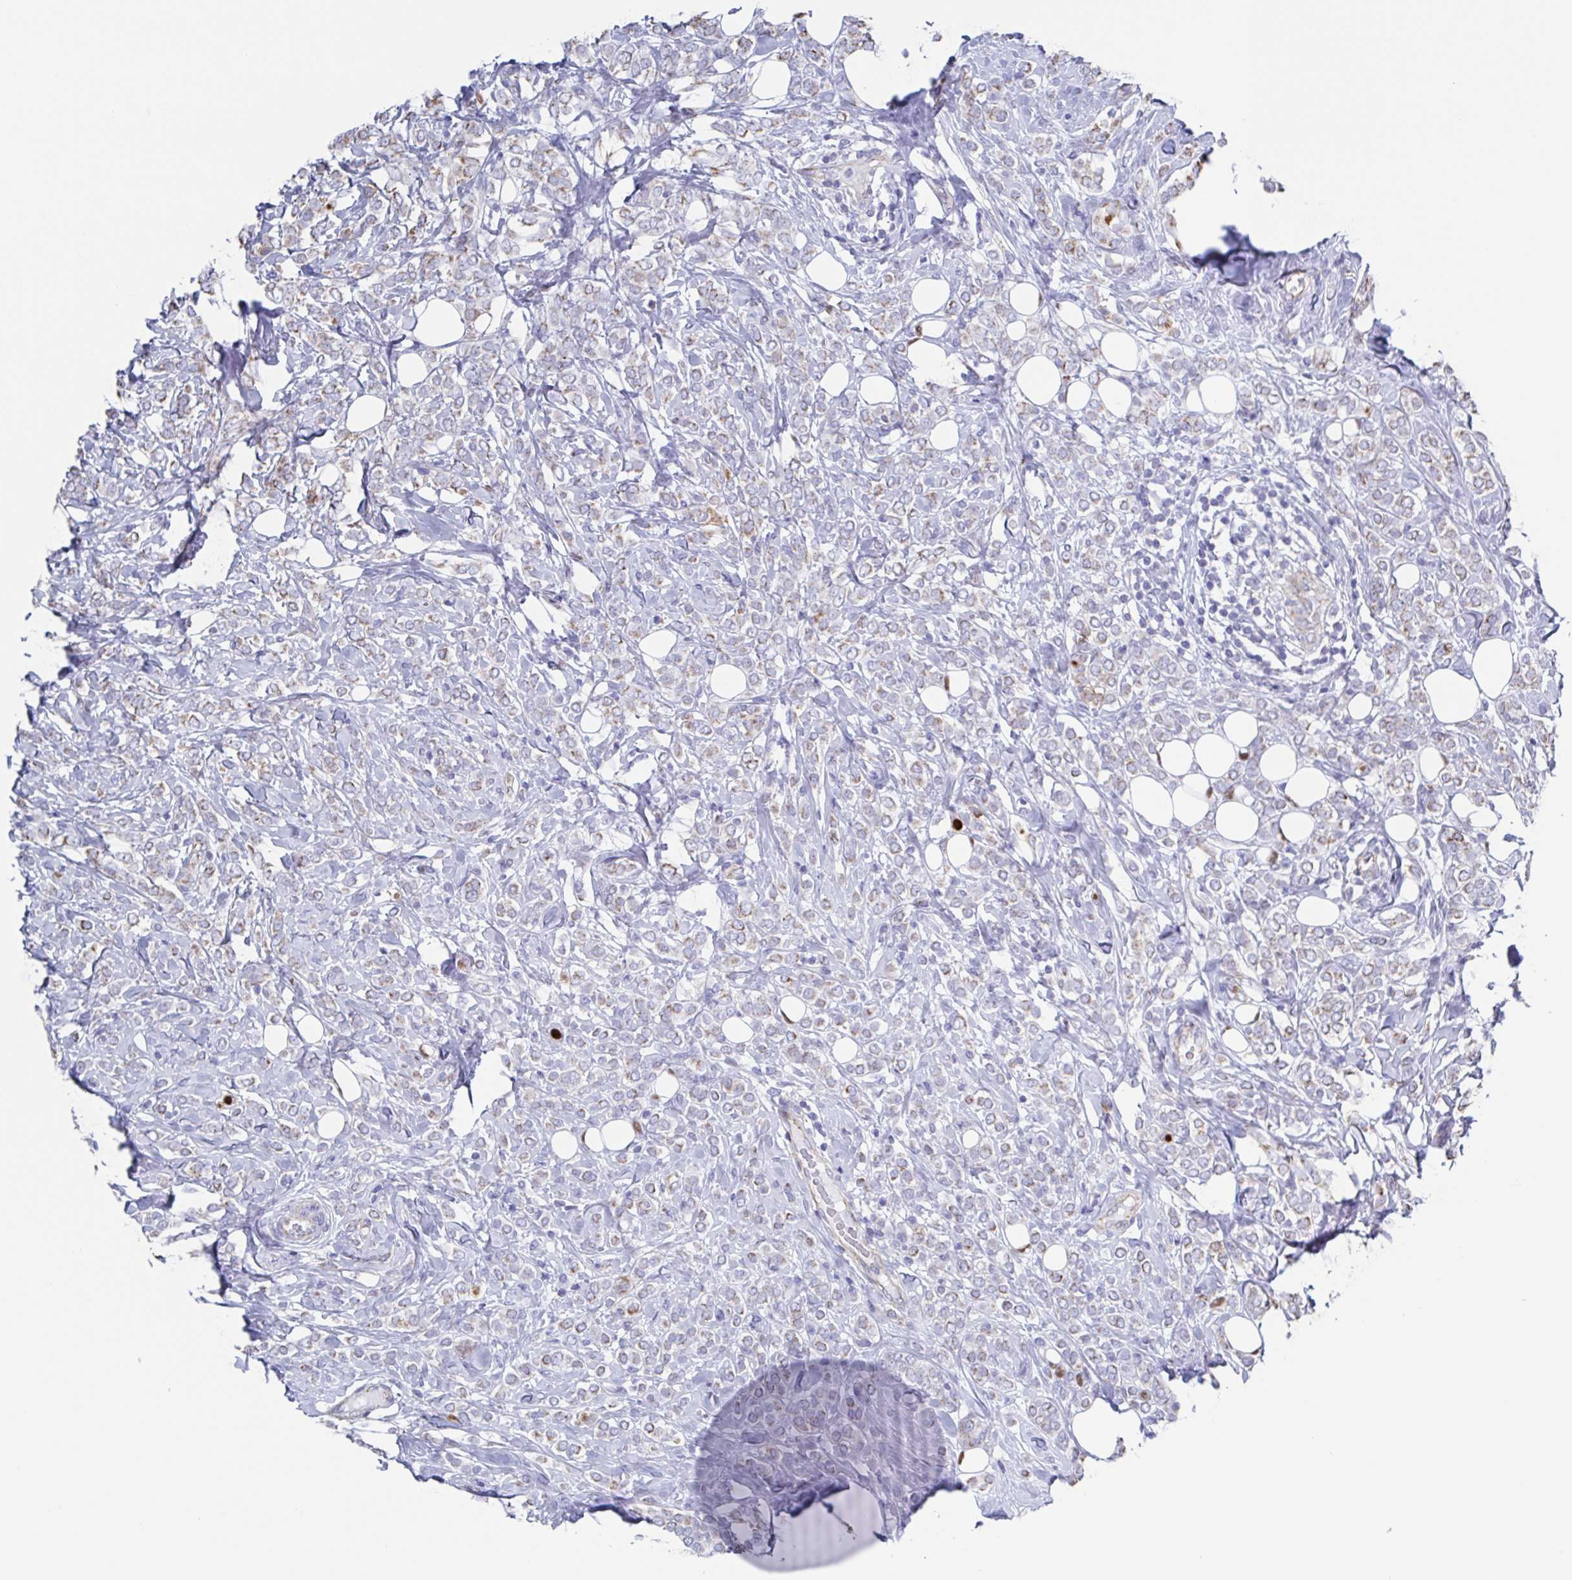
{"staining": {"intensity": "weak", "quantity": "<25%", "location": "cytoplasmic/membranous"}, "tissue": "breast cancer", "cell_type": "Tumor cells", "image_type": "cancer", "snomed": [{"axis": "morphology", "description": "Lobular carcinoma"}, {"axis": "topography", "description": "Breast"}], "caption": "This micrograph is of breast cancer stained with immunohistochemistry (IHC) to label a protein in brown with the nuclei are counter-stained blue. There is no positivity in tumor cells.", "gene": "PBOV1", "patient": {"sex": "female", "age": 49}}